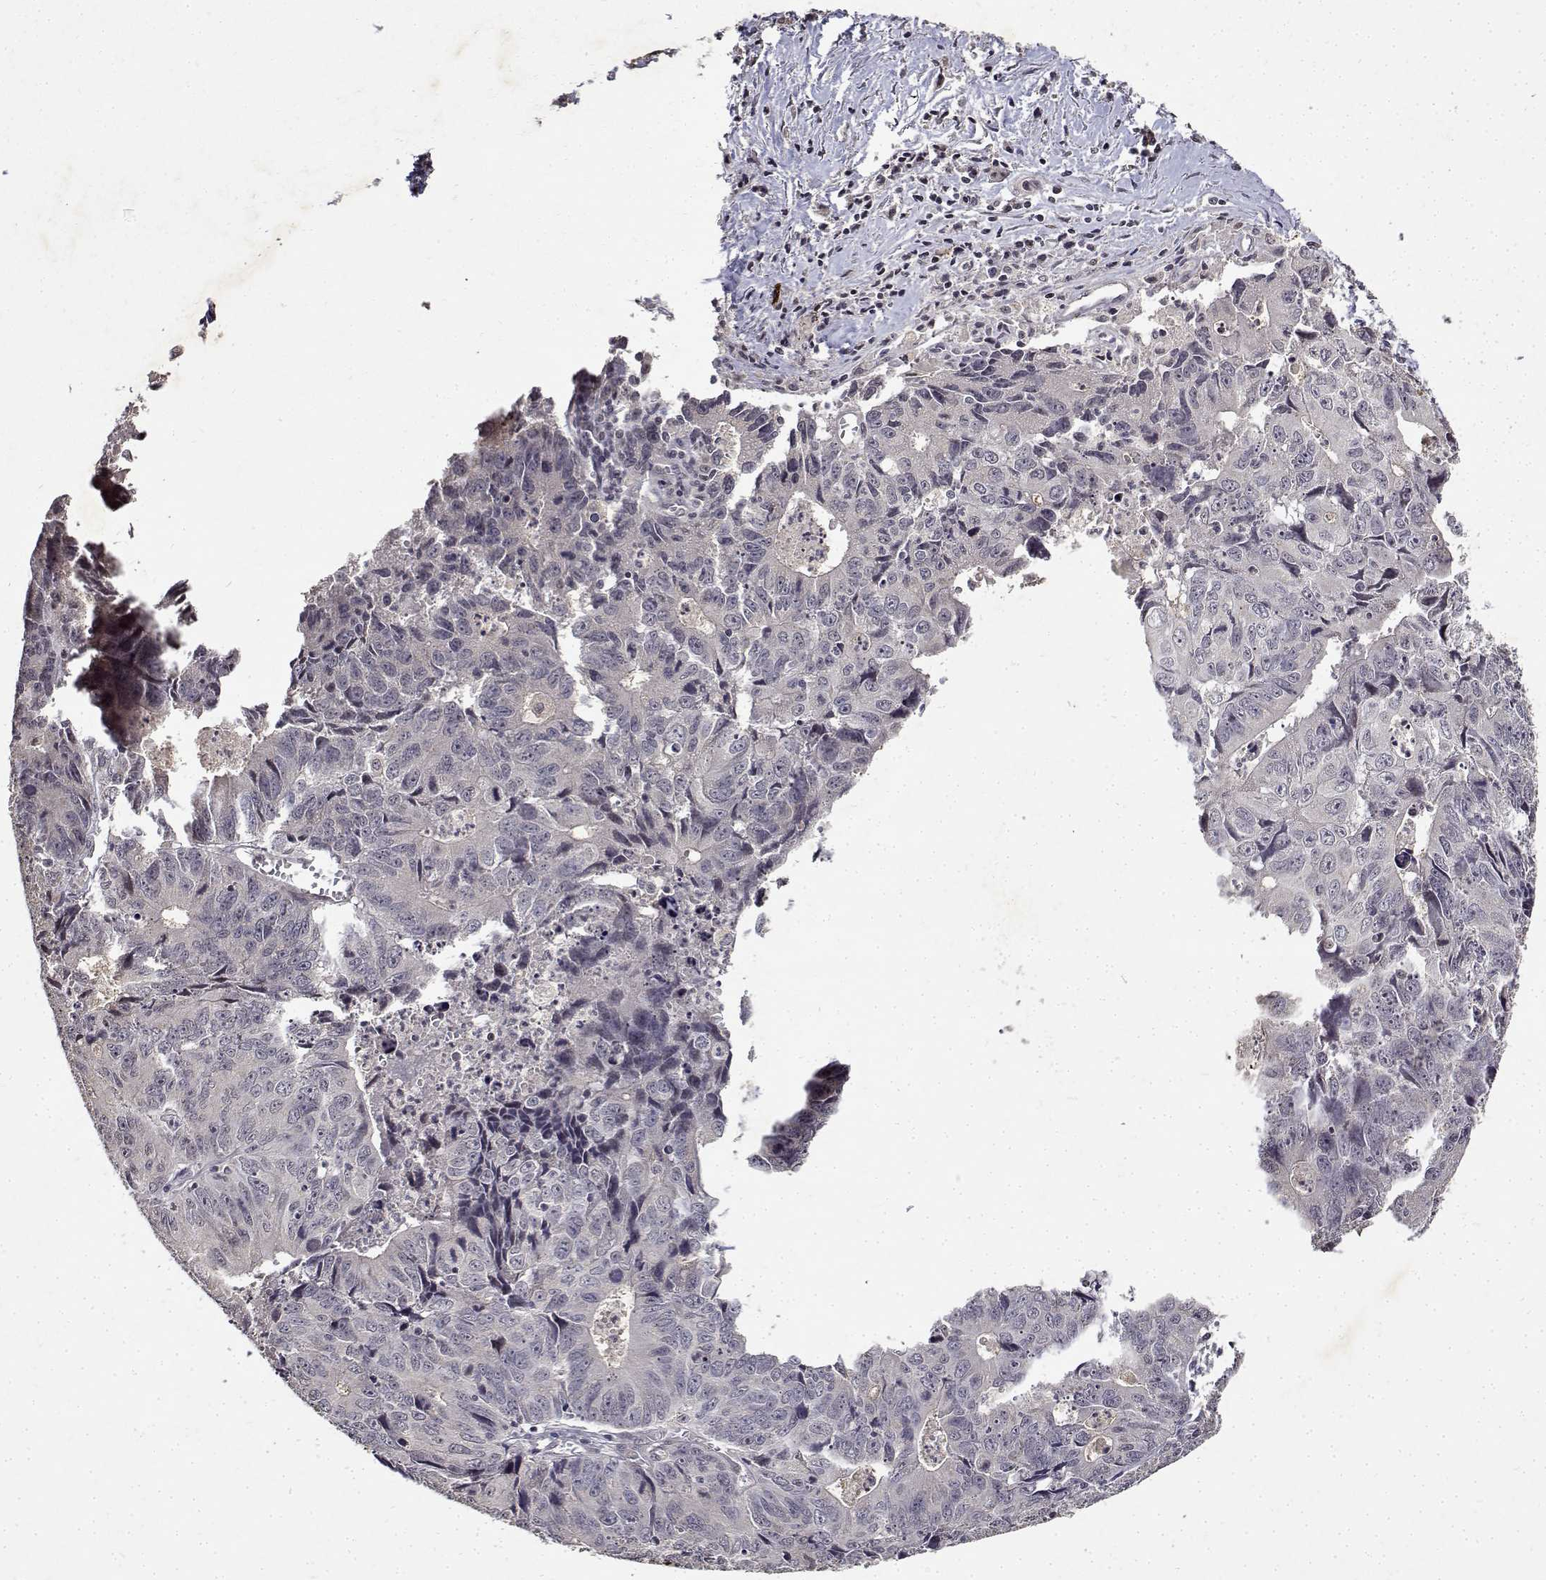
{"staining": {"intensity": "negative", "quantity": "none", "location": "none"}, "tissue": "liver cancer", "cell_type": "Tumor cells", "image_type": "cancer", "snomed": [{"axis": "morphology", "description": "Cholangiocarcinoma"}, {"axis": "topography", "description": "Liver"}], "caption": "Image shows no significant protein staining in tumor cells of liver cancer (cholangiocarcinoma).", "gene": "BDNF", "patient": {"sex": "male", "age": 65}}